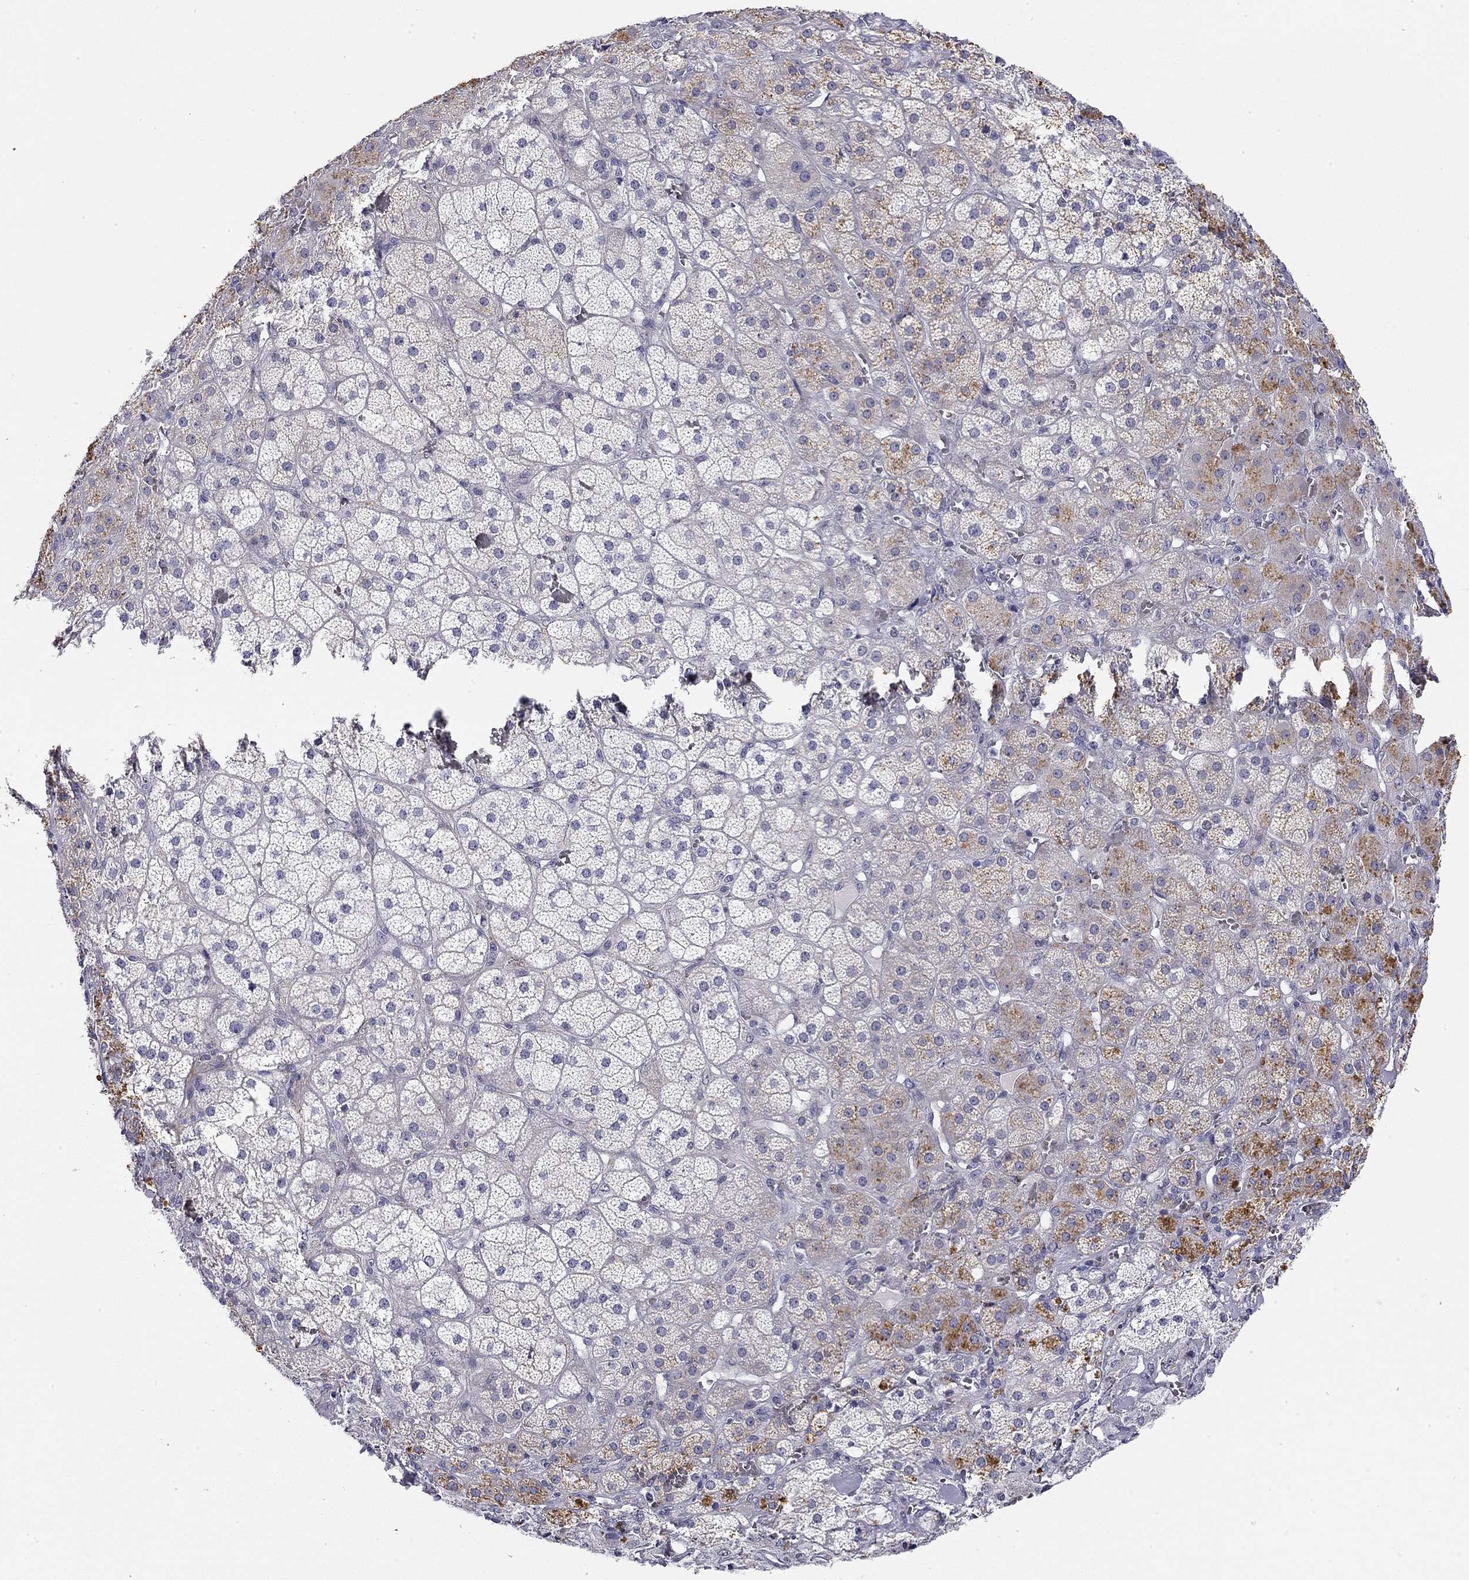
{"staining": {"intensity": "moderate", "quantity": "<25%", "location": "cytoplasmic/membranous"}, "tissue": "adrenal gland", "cell_type": "Glandular cells", "image_type": "normal", "snomed": [{"axis": "morphology", "description": "Normal tissue, NOS"}, {"axis": "topography", "description": "Adrenal gland"}], "caption": "Adrenal gland stained with immunohistochemistry (IHC) demonstrates moderate cytoplasmic/membranous staining in approximately <25% of glandular cells.", "gene": "RTL1", "patient": {"sex": "male", "age": 57}}